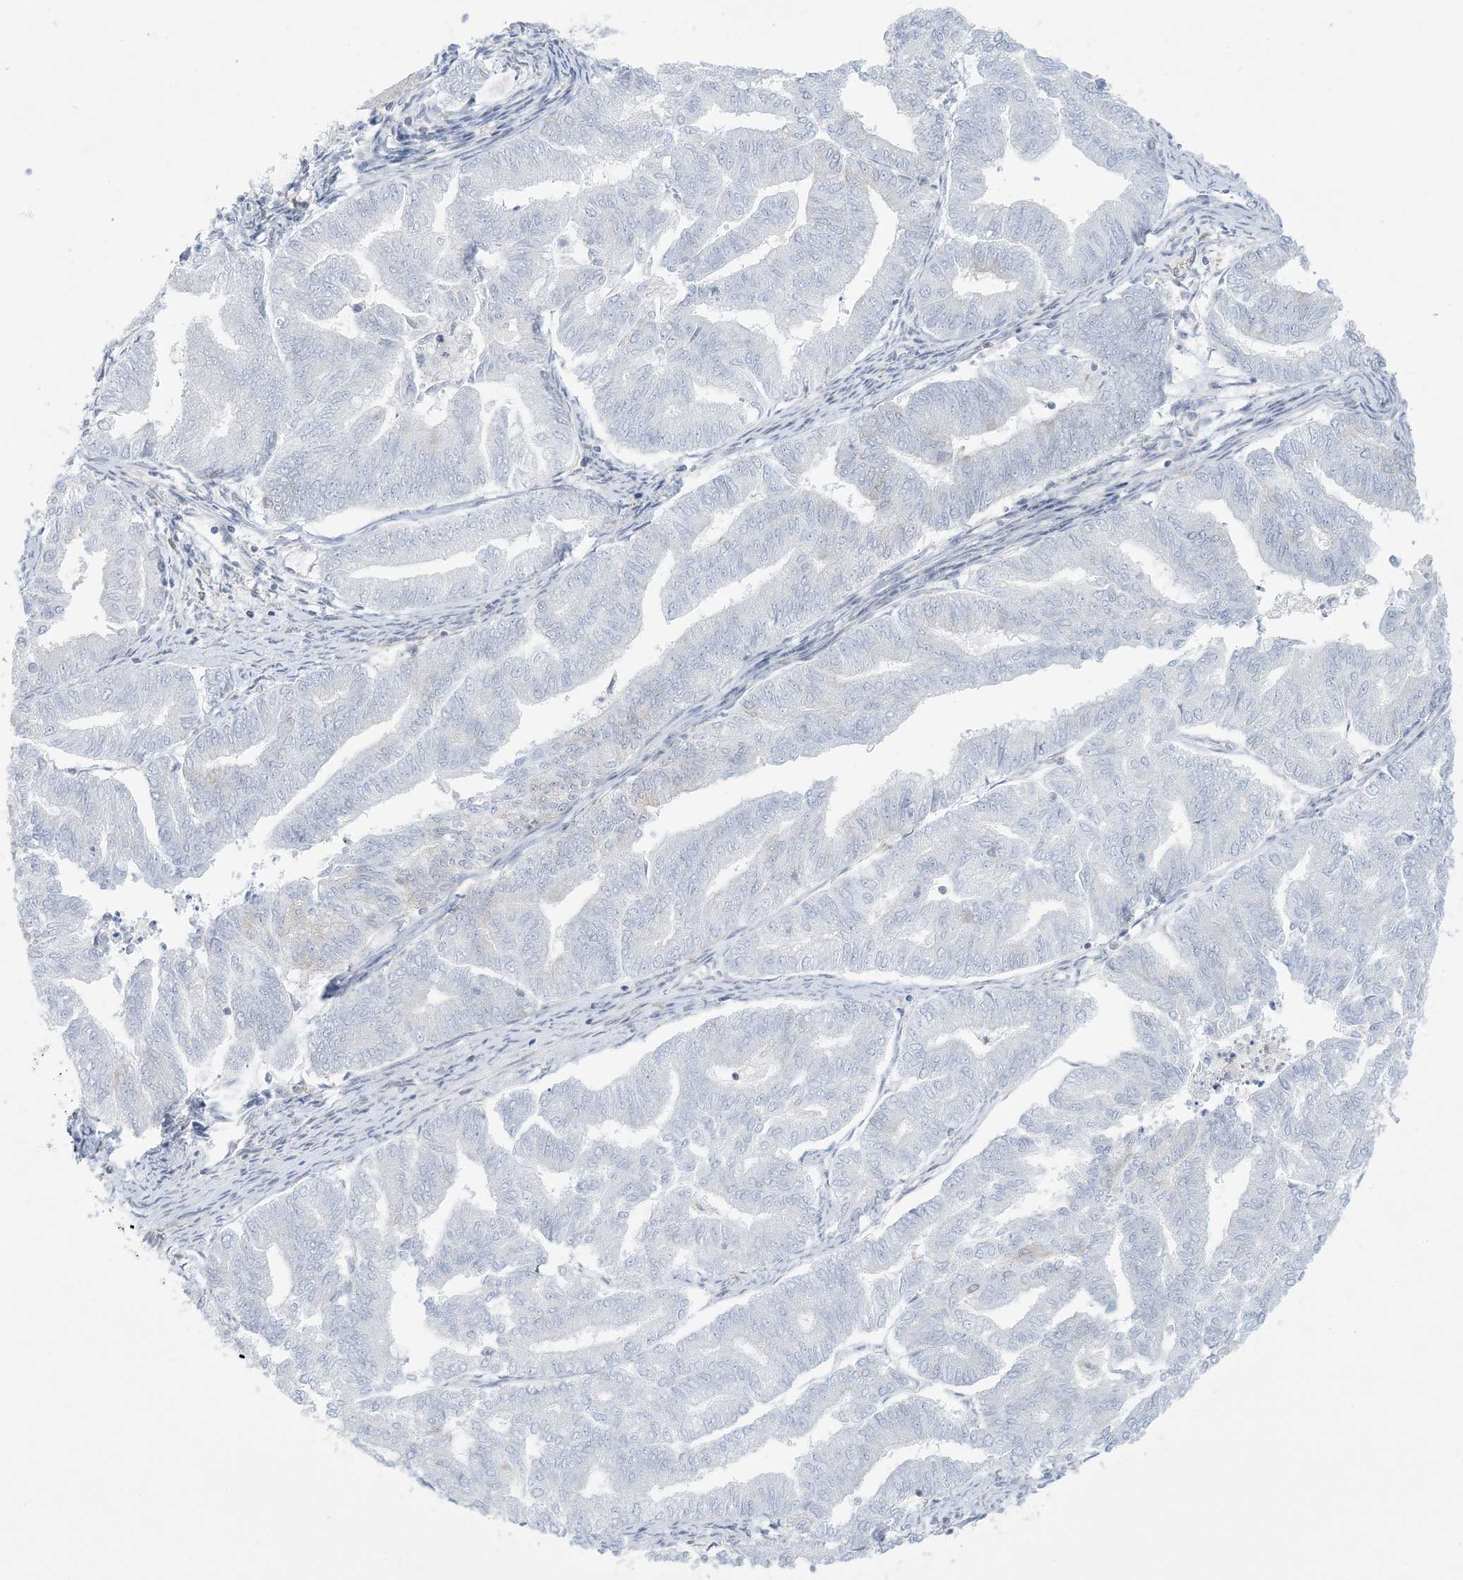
{"staining": {"intensity": "negative", "quantity": "none", "location": "none"}, "tissue": "endometrial cancer", "cell_type": "Tumor cells", "image_type": "cancer", "snomed": [{"axis": "morphology", "description": "Adenocarcinoma, NOS"}, {"axis": "topography", "description": "Endometrium"}], "caption": "Tumor cells are negative for brown protein staining in endometrial adenocarcinoma.", "gene": "SLAMF9", "patient": {"sex": "female", "age": 79}}